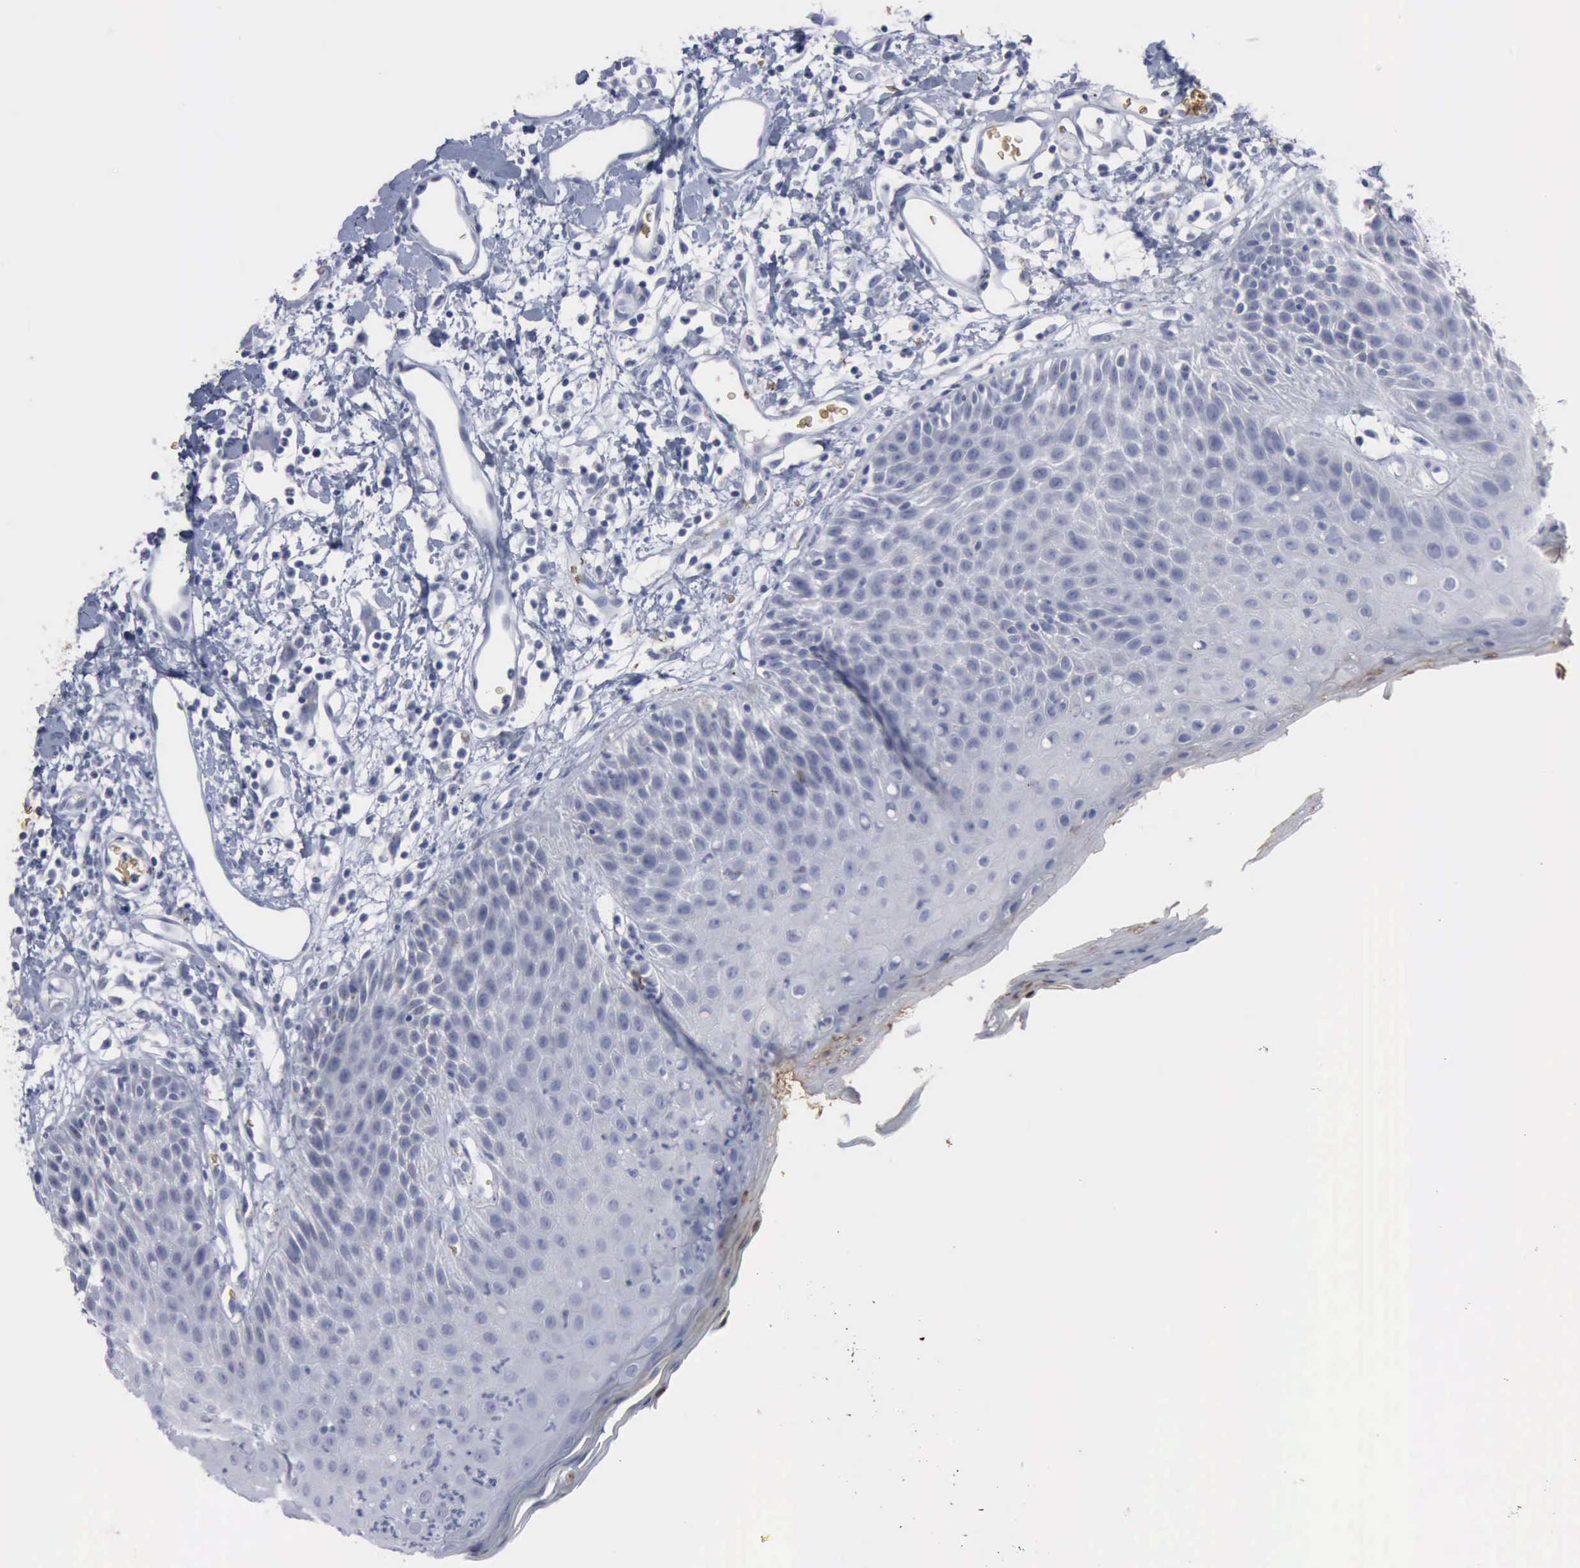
{"staining": {"intensity": "negative", "quantity": "none", "location": "none"}, "tissue": "skin", "cell_type": "Epidermal cells", "image_type": "normal", "snomed": [{"axis": "morphology", "description": "Normal tissue, NOS"}, {"axis": "topography", "description": "Vulva"}, {"axis": "topography", "description": "Peripheral nerve tissue"}], "caption": "Immunohistochemistry micrograph of normal human skin stained for a protein (brown), which demonstrates no positivity in epidermal cells.", "gene": "TGFB1", "patient": {"sex": "female", "age": 68}}